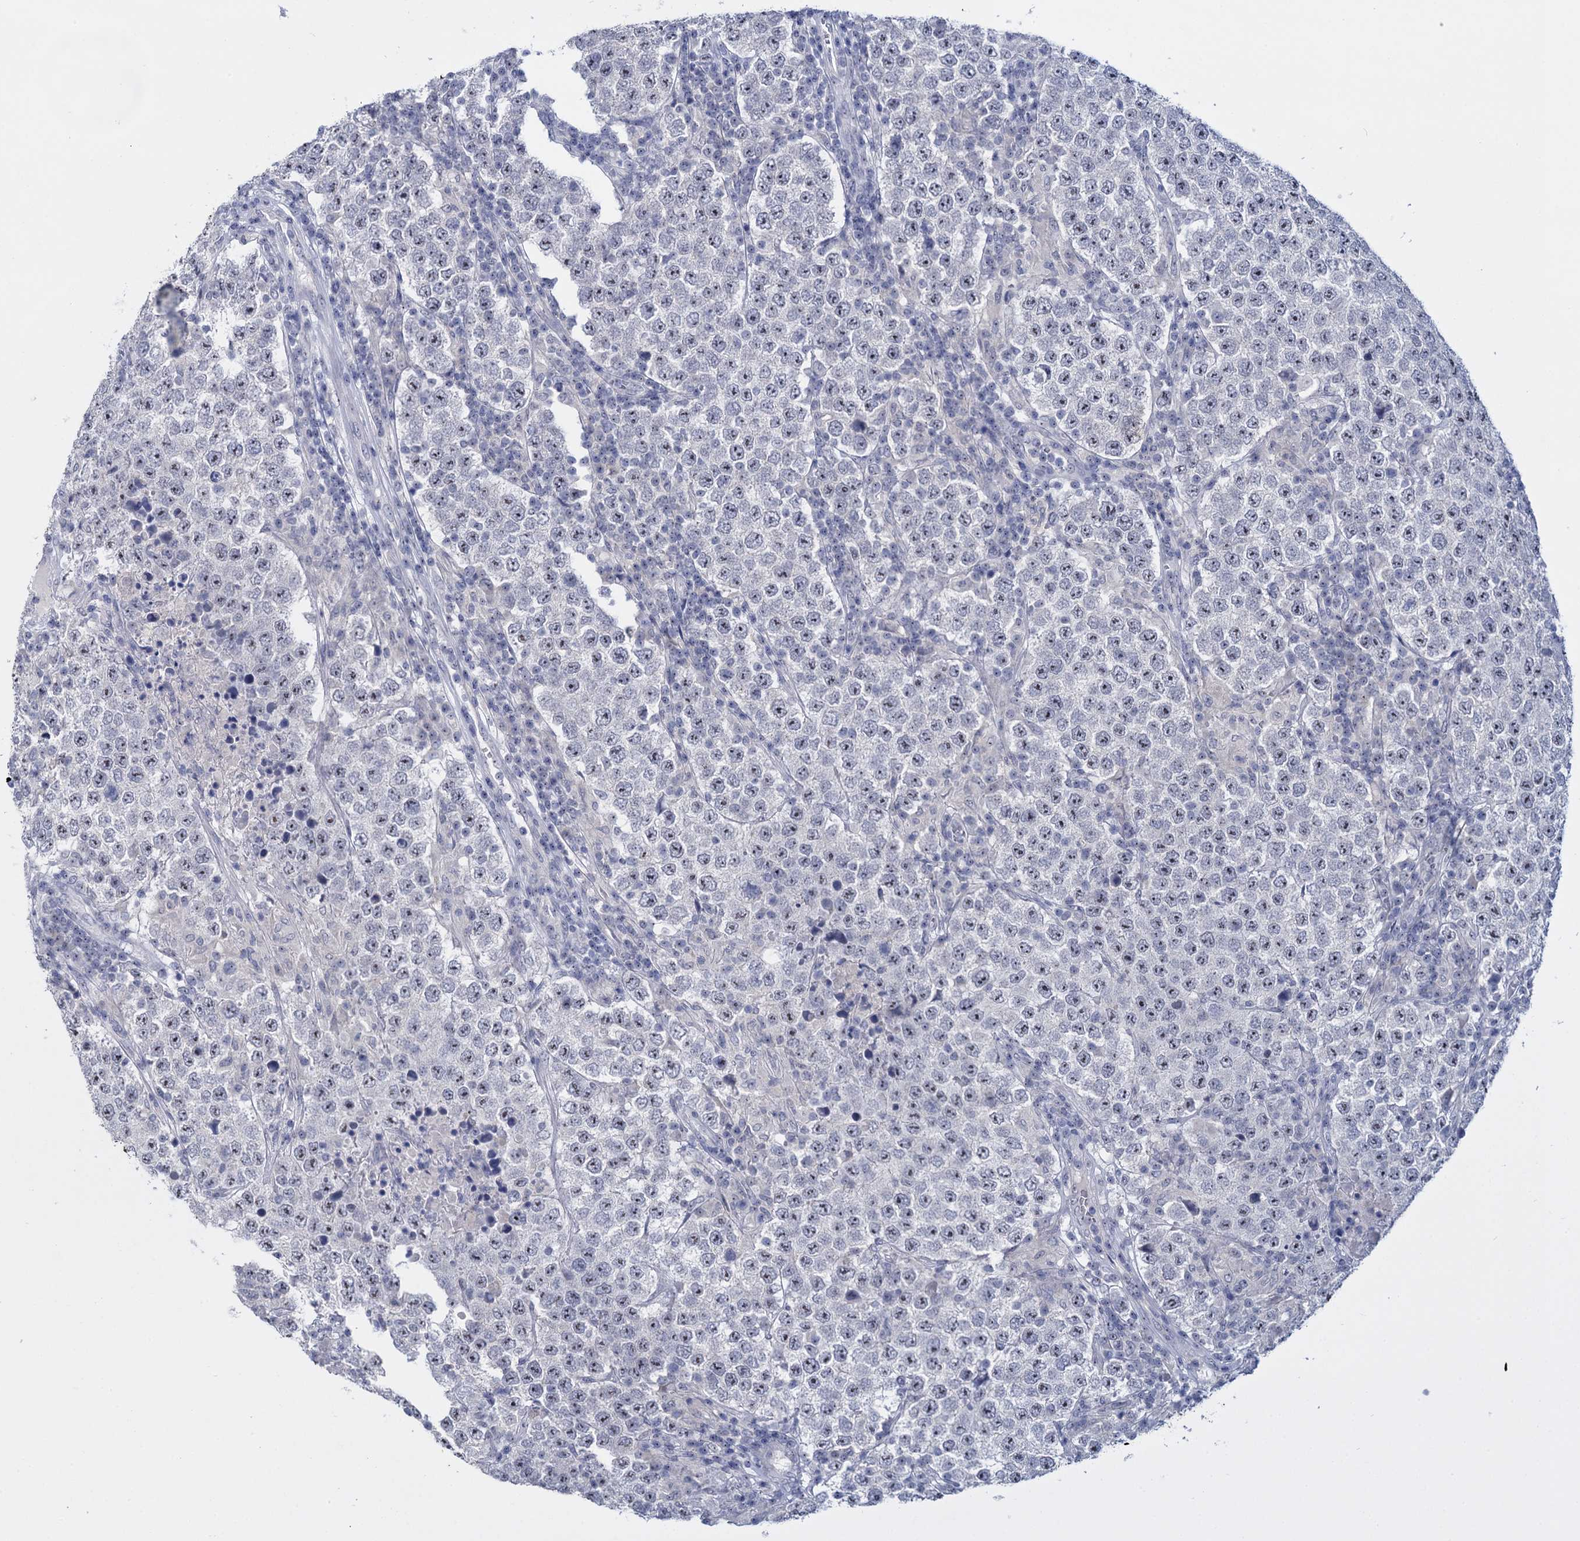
{"staining": {"intensity": "negative", "quantity": "none", "location": "none"}, "tissue": "testis cancer", "cell_type": "Tumor cells", "image_type": "cancer", "snomed": [{"axis": "morphology", "description": "Normal tissue, NOS"}, {"axis": "morphology", "description": "Urothelial carcinoma, High grade"}, {"axis": "morphology", "description": "Seminoma, NOS"}, {"axis": "morphology", "description": "Carcinoma, Embryonal, NOS"}, {"axis": "topography", "description": "Urinary bladder"}, {"axis": "topography", "description": "Testis"}], "caption": "Testis seminoma stained for a protein using IHC exhibits no positivity tumor cells.", "gene": "SFN", "patient": {"sex": "male", "age": 41}}